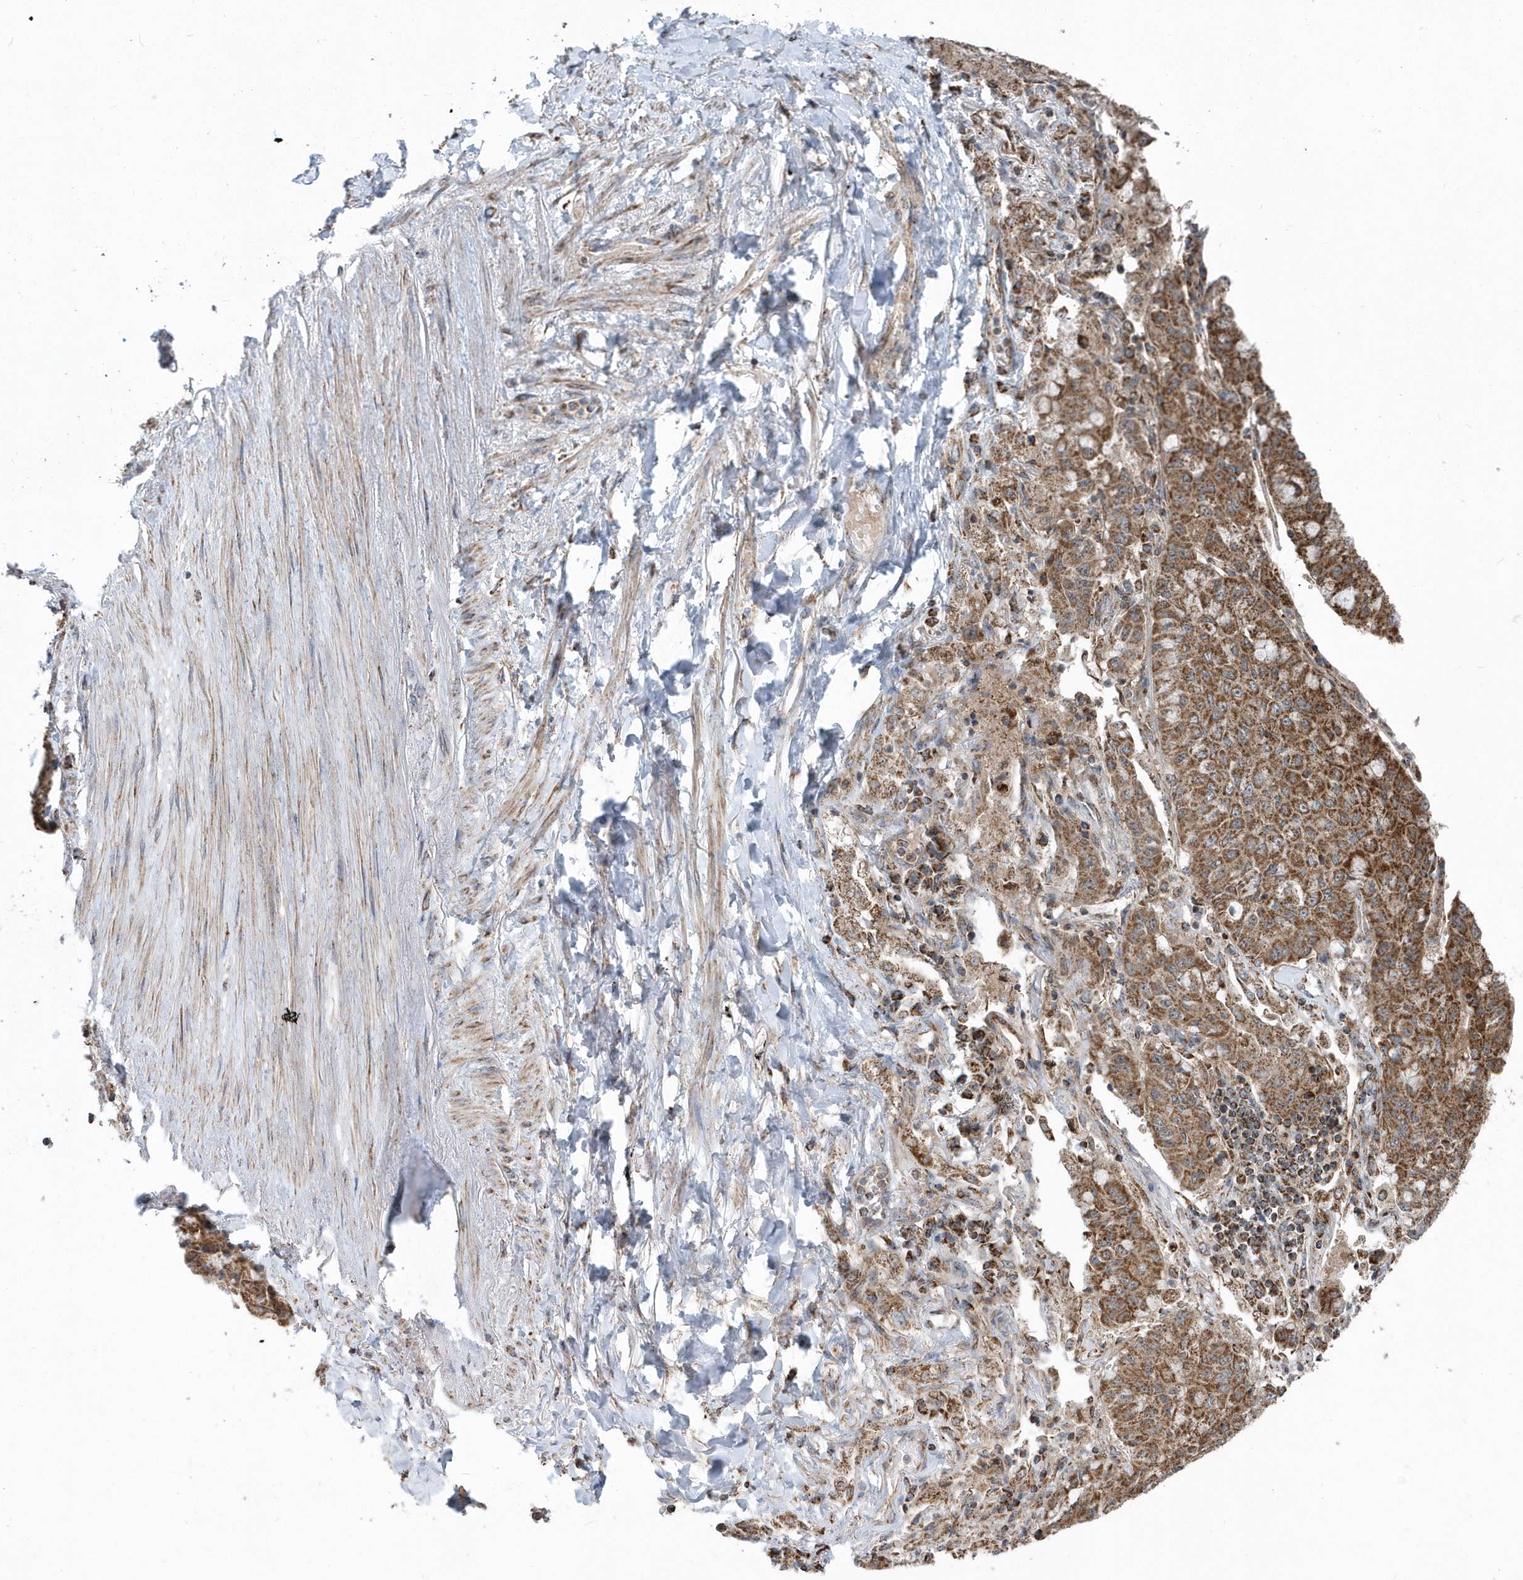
{"staining": {"intensity": "moderate", "quantity": ">75%", "location": "cytoplasmic/membranous"}, "tissue": "lung cancer", "cell_type": "Tumor cells", "image_type": "cancer", "snomed": [{"axis": "morphology", "description": "Squamous cell carcinoma, NOS"}, {"axis": "topography", "description": "Lung"}], "caption": "Immunohistochemical staining of human squamous cell carcinoma (lung) exhibits medium levels of moderate cytoplasmic/membranous protein staining in about >75% of tumor cells.", "gene": "PPP1R7", "patient": {"sex": "male", "age": 74}}